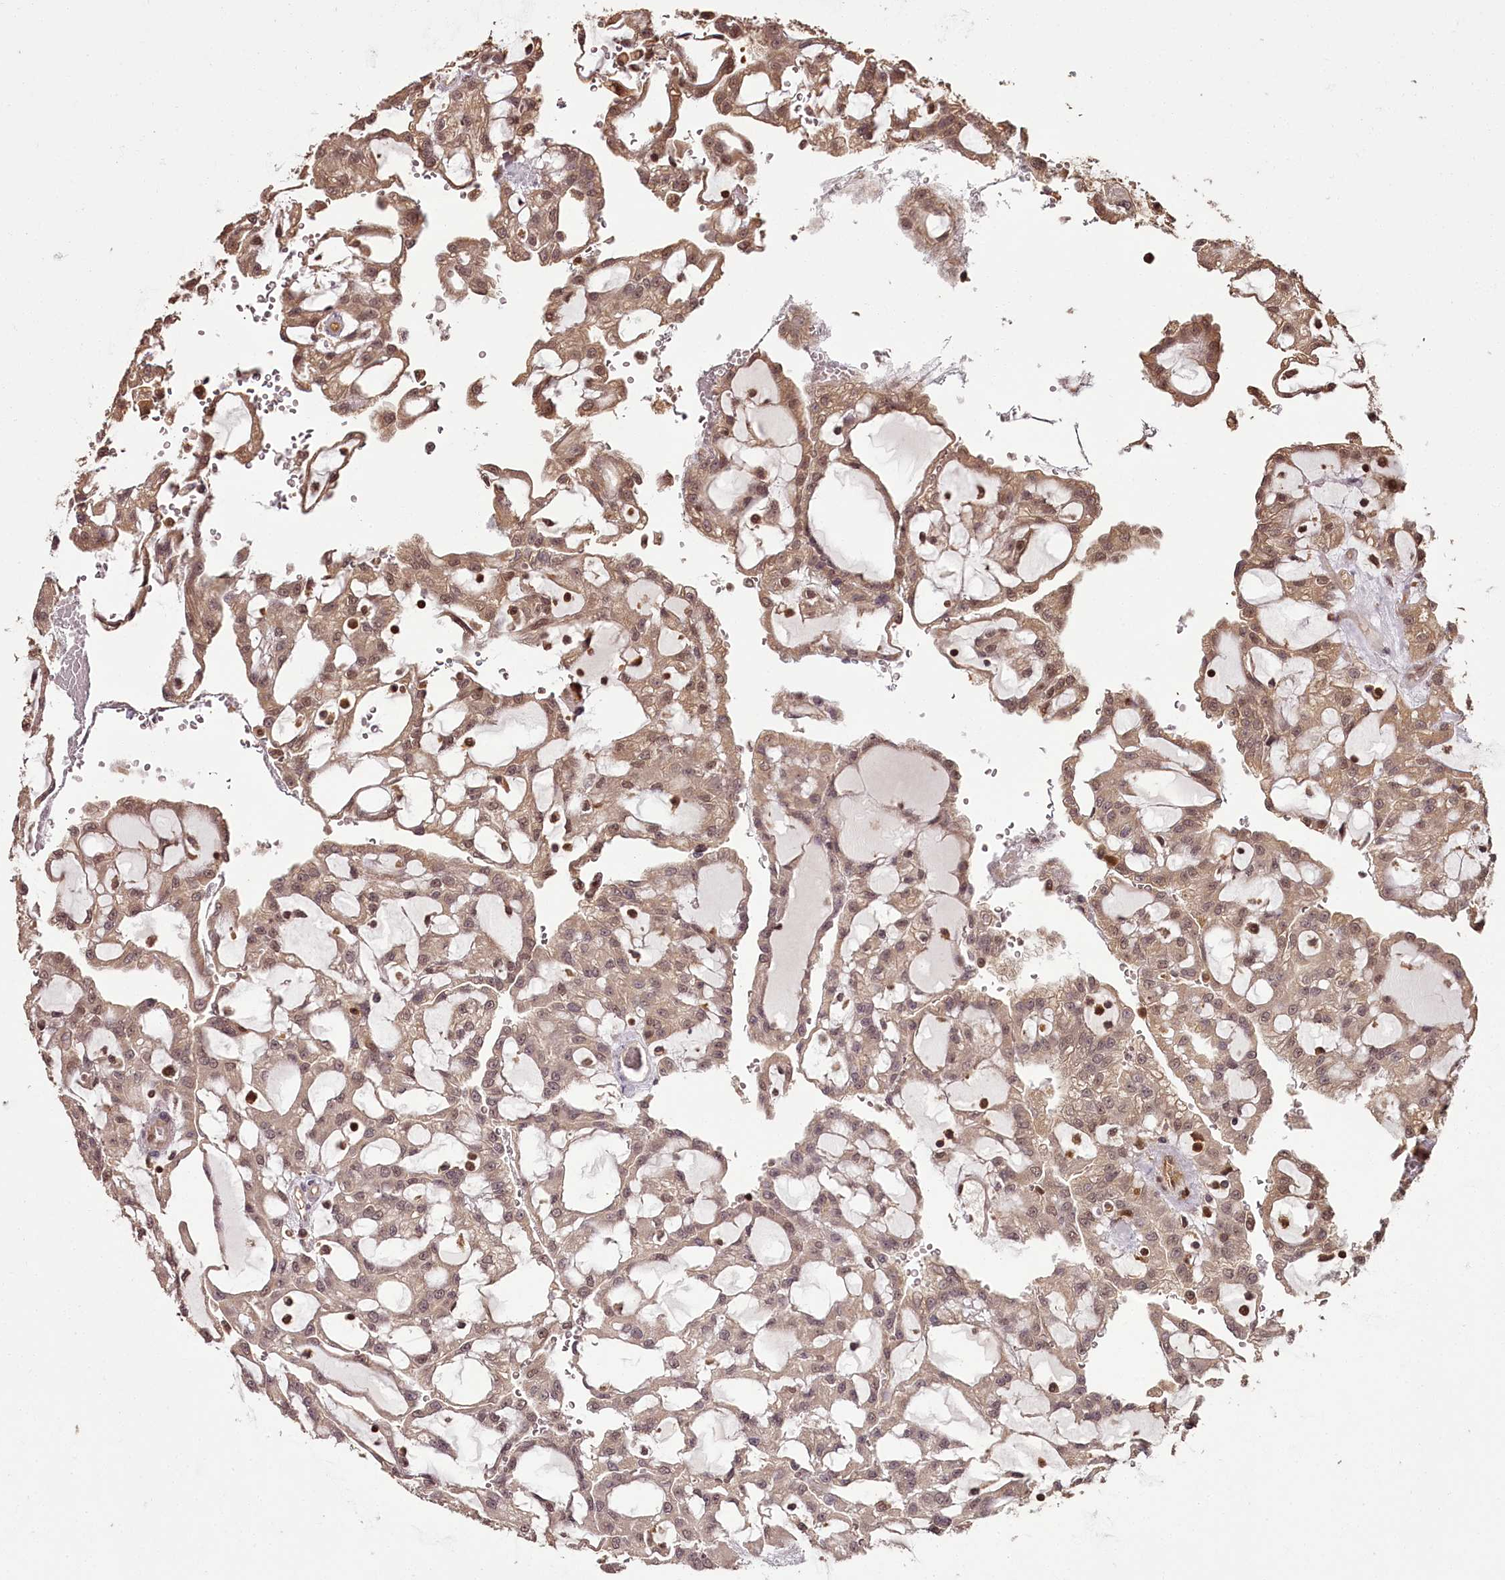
{"staining": {"intensity": "weak", "quantity": ">75%", "location": "cytoplasmic/membranous,nuclear"}, "tissue": "renal cancer", "cell_type": "Tumor cells", "image_type": "cancer", "snomed": [{"axis": "morphology", "description": "Adenocarcinoma, NOS"}, {"axis": "topography", "description": "Kidney"}], "caption": "Immunohistochemical staining of human renal adenocarcinoma reveals low levels of weak cytoplasmic/membranous and nuclear protein expression in about >75% of tumor cells.", "gene": "NPRL2", "patient": {"sex": "male", "age": 63}}